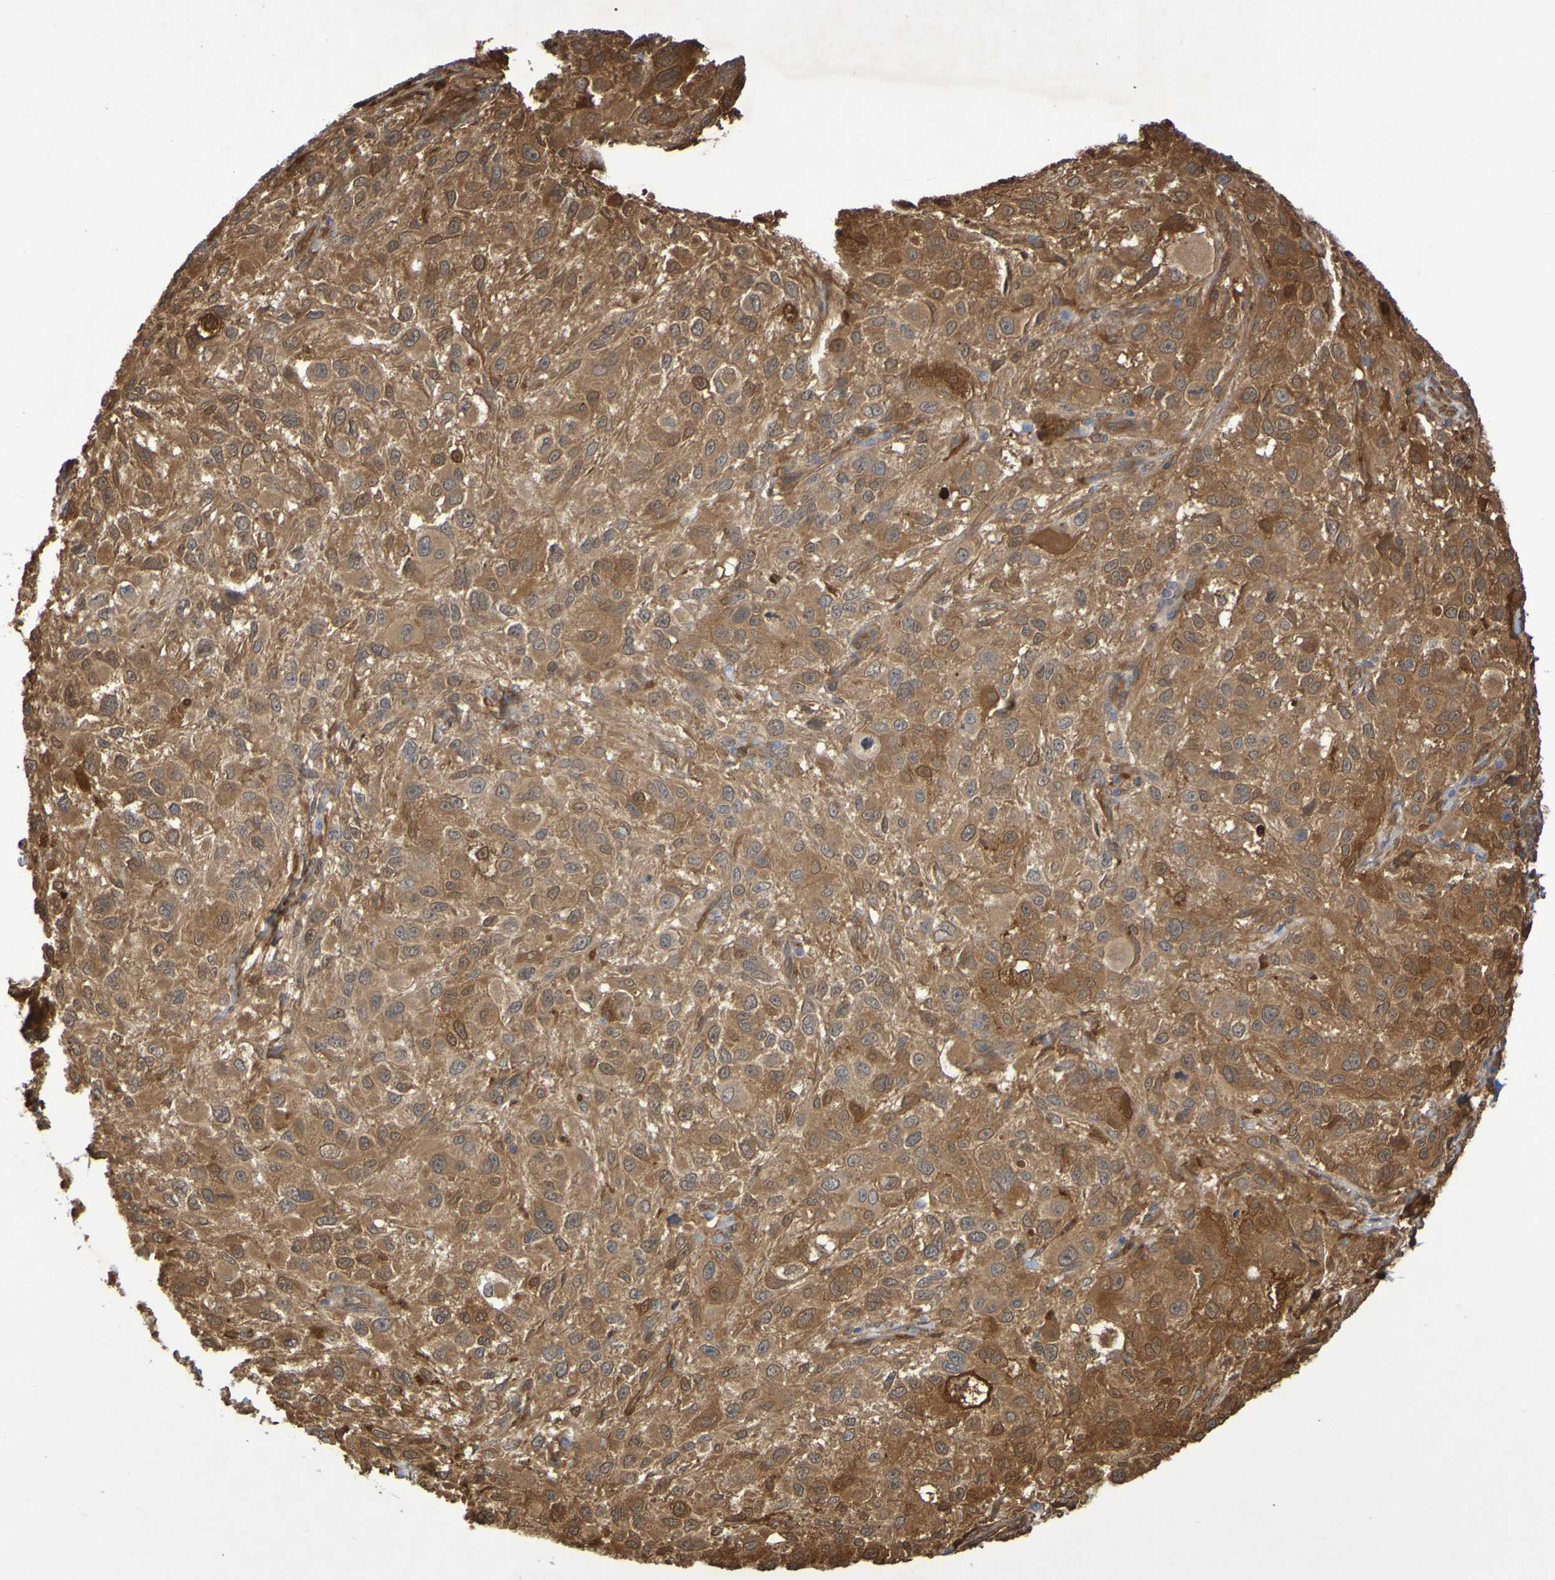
{"staining": {"intensity": "moderate", "quantity": ">75%", "location": "cytoplasmic/membranous"}, "tissue": "melanoma", "cell_type": "Tumor cells", "image_type": "cancer", "snomed": [{"axis": "morphology", "description": "Necrosis, NOS"}, {"axis": "morphology", "description": "Malignant melanoma, NOS"}, {"axis": "topography", "description": "Skin"}], "caption": "There is medium levels of moderate cytoplasmic/membranous staining in tumor cells of malignant melanoma, as demonstrated by immunohistochemical staining (brown color).", "gene": "SERPINB6", "patient": {"sex": "female", "age": 87}}